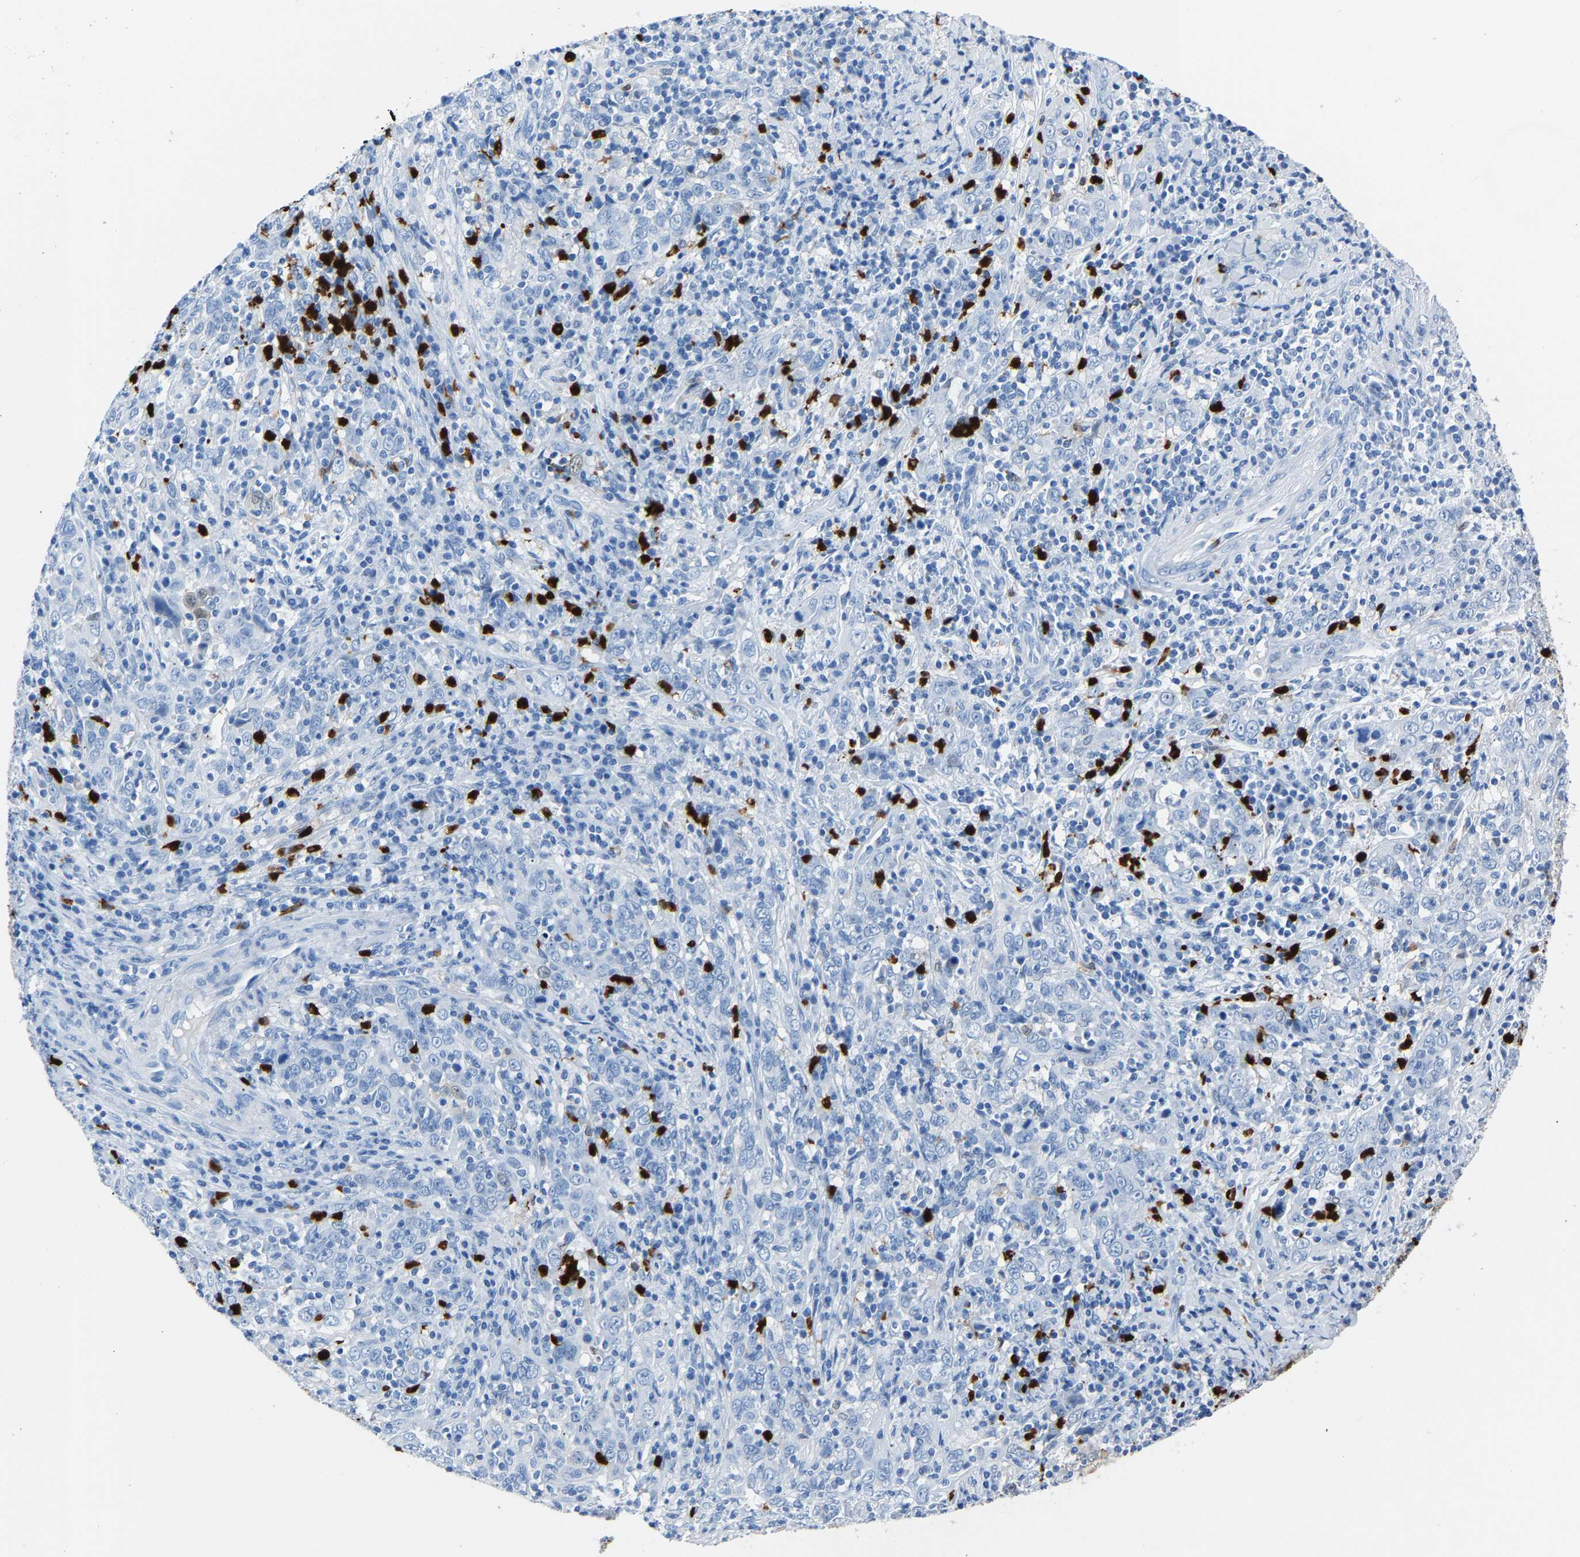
{"staining": {"intensity": "moderate", "quantity": "<25%", "location": "cytoplasmic/membranous,nuclear"}, "tissue": "cervical cancer", "cell_type": "Tumor cells", "image_type": "cancer", "snomed": [{"axis": "morphology", "description": "Squamous cell carcinoma, NOS"}, {"axis": "topography", "description": "Cervix"}], "caption": "IHC micrograph of neoplastic tissue: human squamous cell carcinoma (cervical) stained using immunohistochemistry displays low levels of moderate protein expression localized specifically in the cytoplasmic/membranous and nuclear of tumor cells, appearing as a cytoplasmic/membranous and nuclear brown color.", "gene": "S100P", "patient": {"sex": "female", "age": 46}}